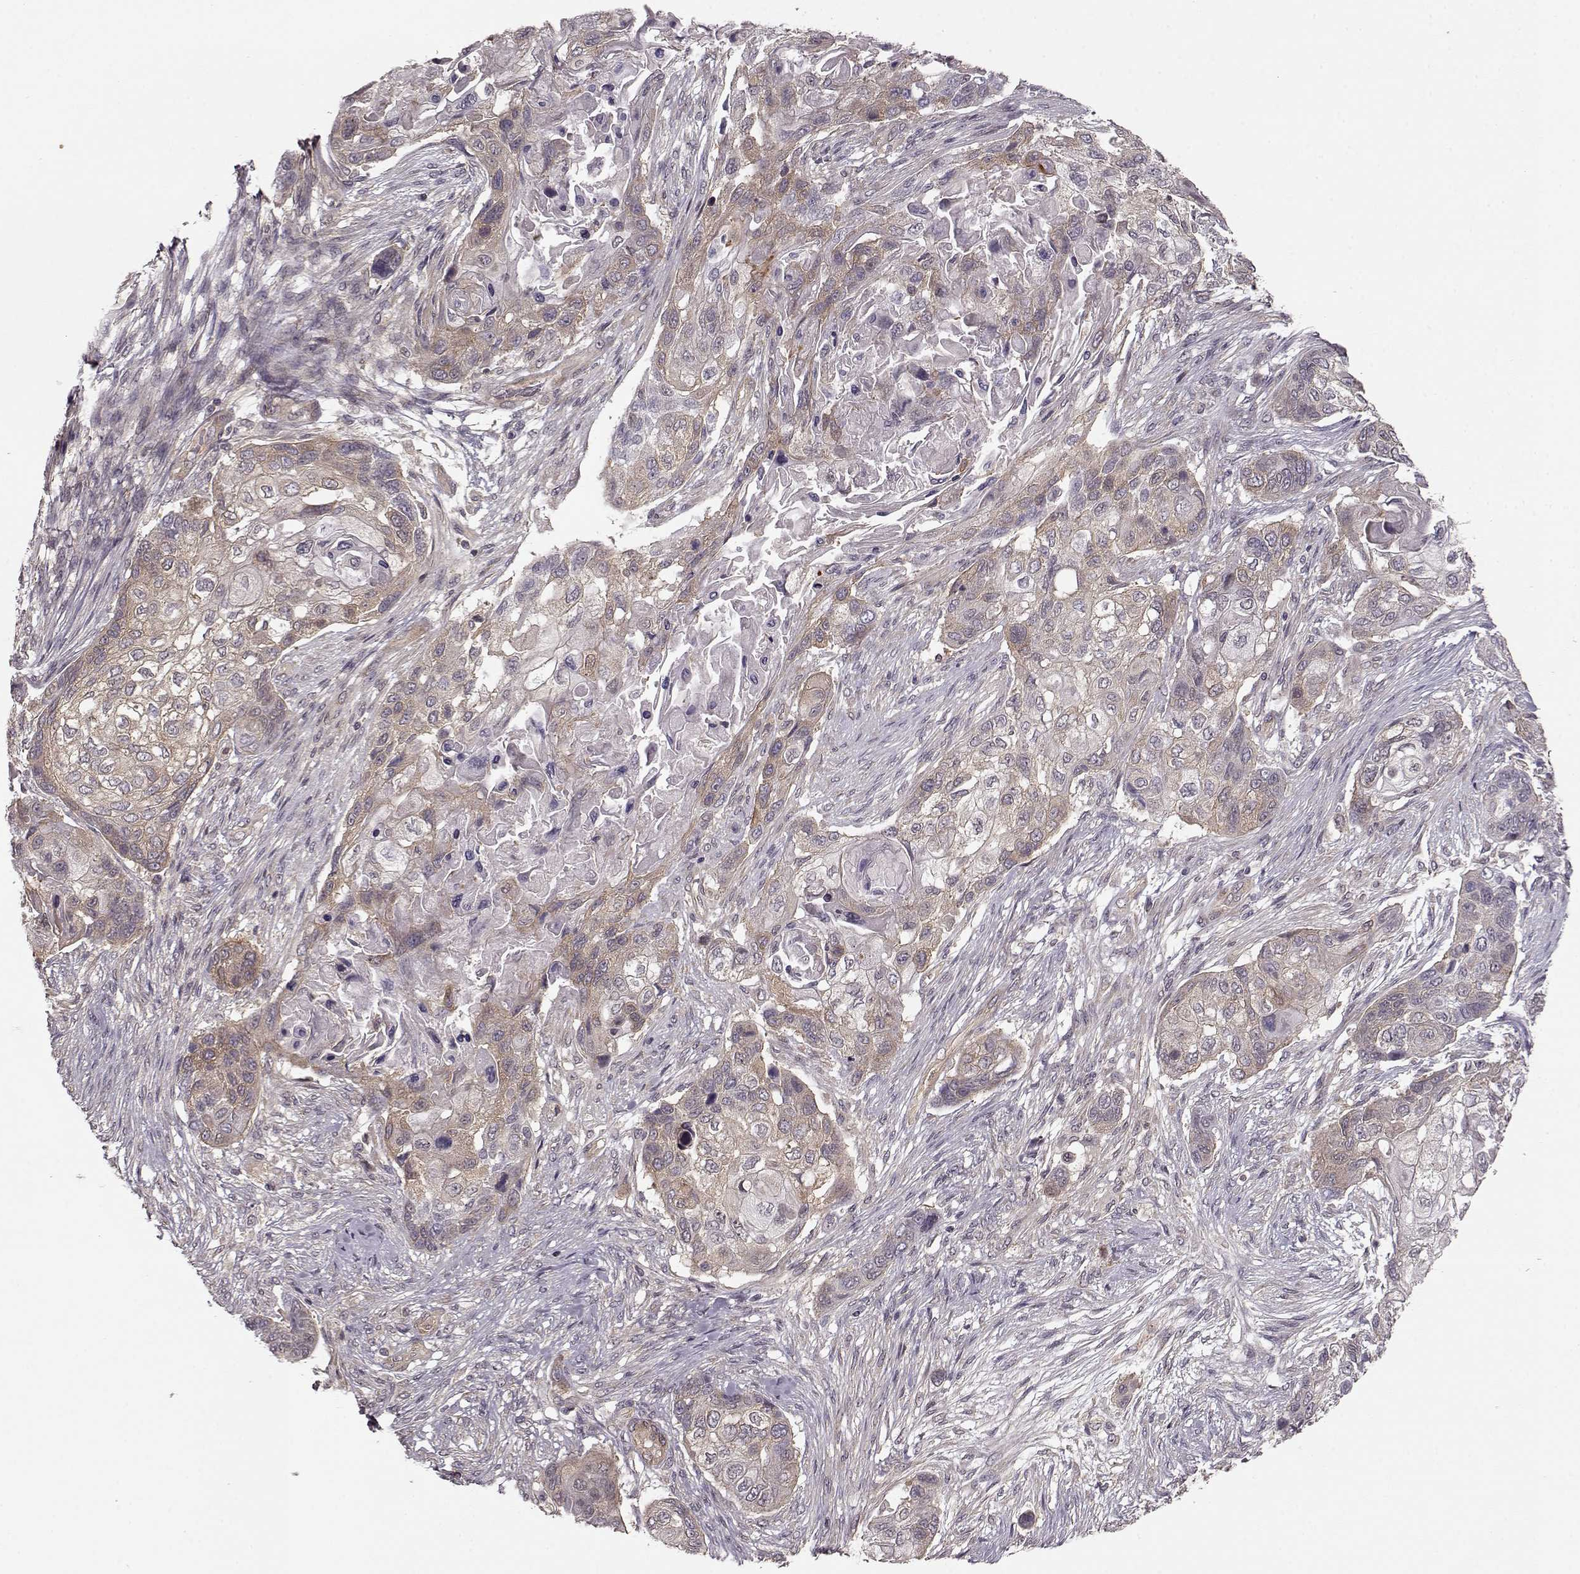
{"staining": {"intensity": "weak", "quantity": "25%-75%", "location": "cytoplasmic/membranous"}, "tissue": "lung cancer", "cell_type": "Tumor cells", "image_type": "cancer", "snomed": [{"axis": "morphology", "description": "Squamous cell carcinoma, NOS"}, {"axis": "topography", "description": "Lung"}], "caption": "This image exhibits lung squamous cell carcinoma stained with immunohistochemistry to label a protein in brown. The cytoplasmic/membranous of tumor cells show weak positivity for the protein. Nuclei are counter-stained blue.", "gene": "SLAIN2", "patient": {"sex": "male", "age": 69}}